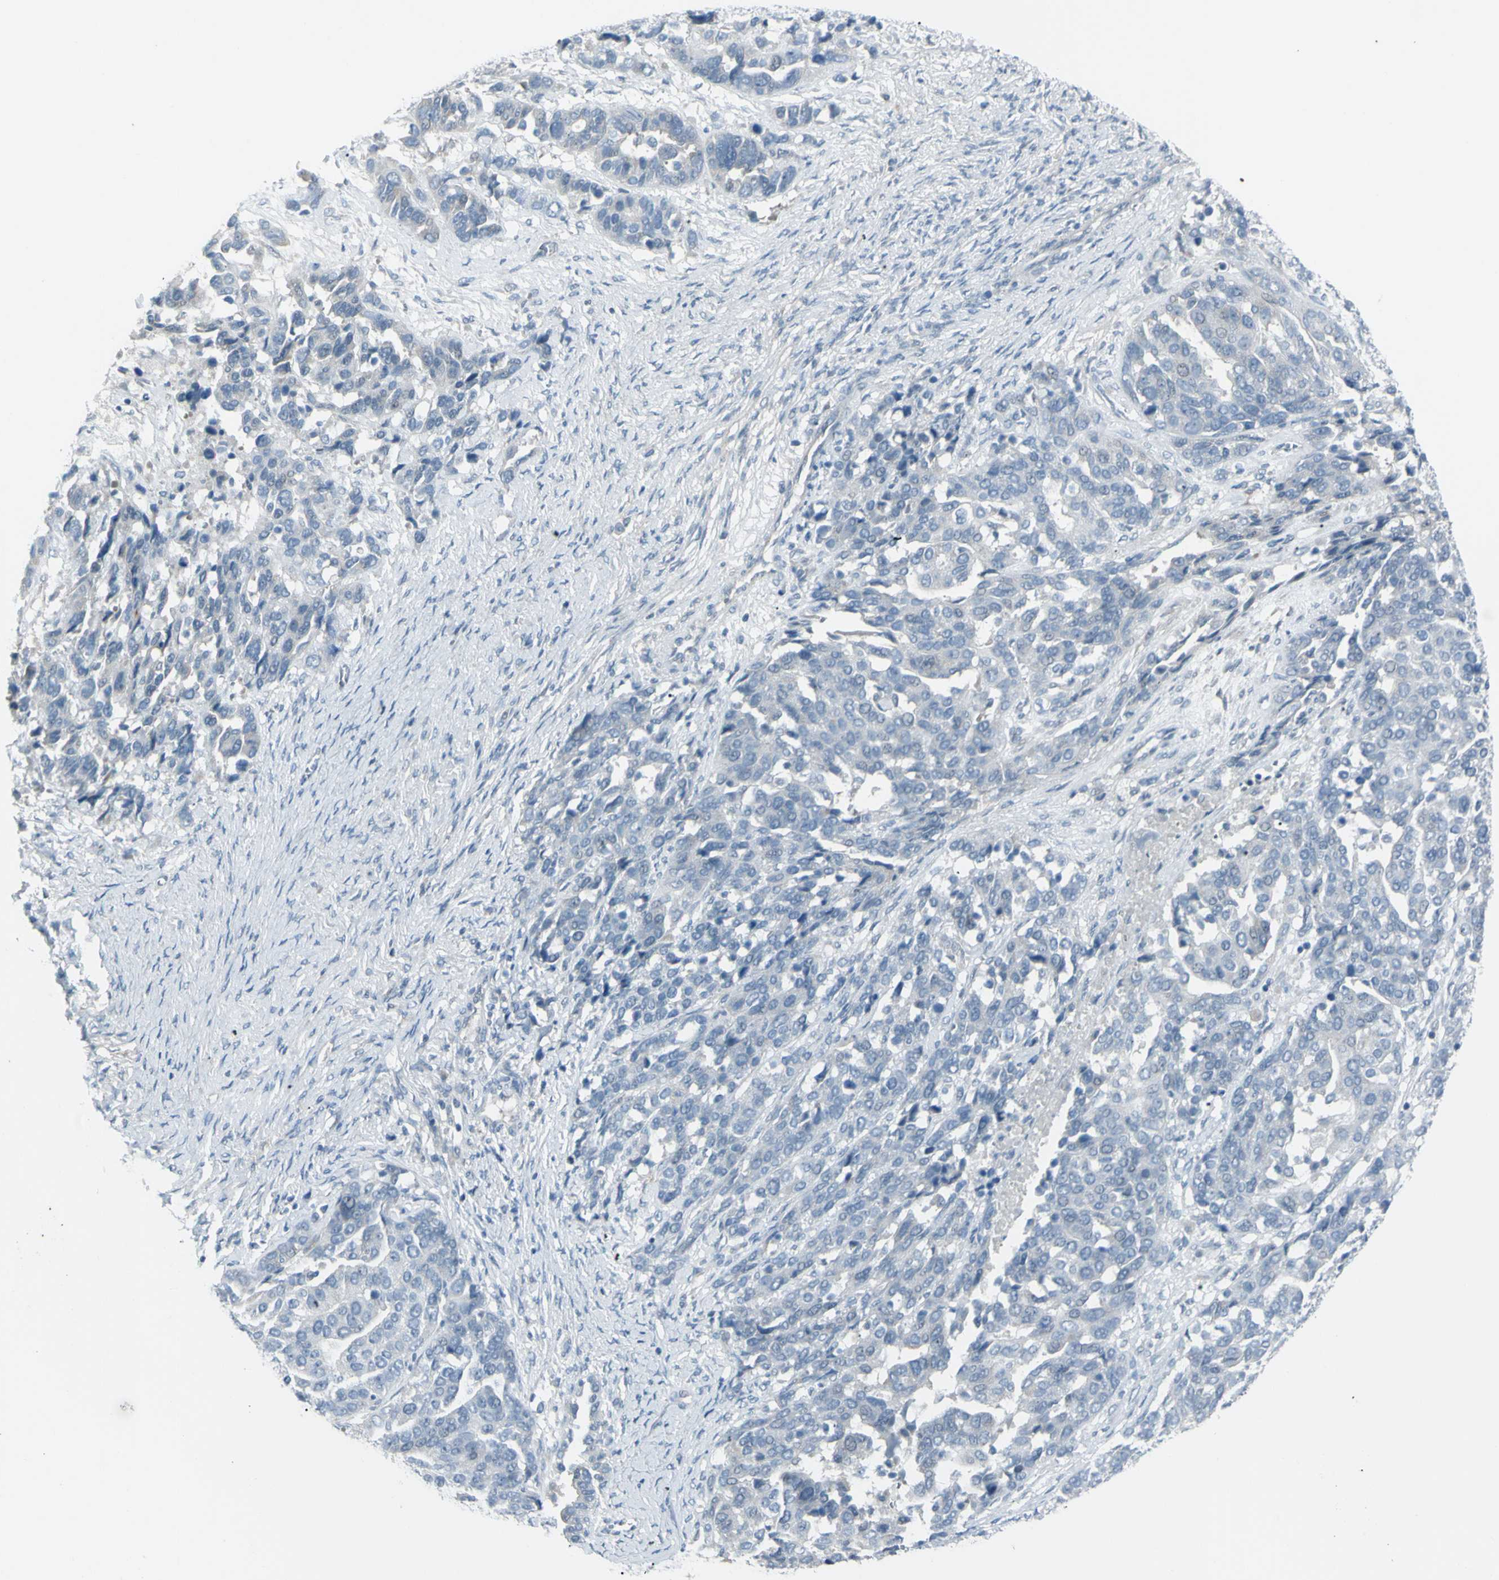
{"staining": {"intensity": "negative", "quantity": "none", "location": "none"}, "tissue": "ovarian cancer", "cell_type": "Tumor cells", "image_type": "cancer", "snomed": [{"axis": "morphology", "description": "Cystadenocarcinoma, serous, NOS"}, {"axis": "topography", "description": "Ovary"}], "caption": "Immunohistochemistry (IHC) of human ovarian cancer (serous cystadenocarcinoma) reveals no expression in tumor cells.", "gene": "GPR34", "patient": {"sex": "female", "age": 44}}